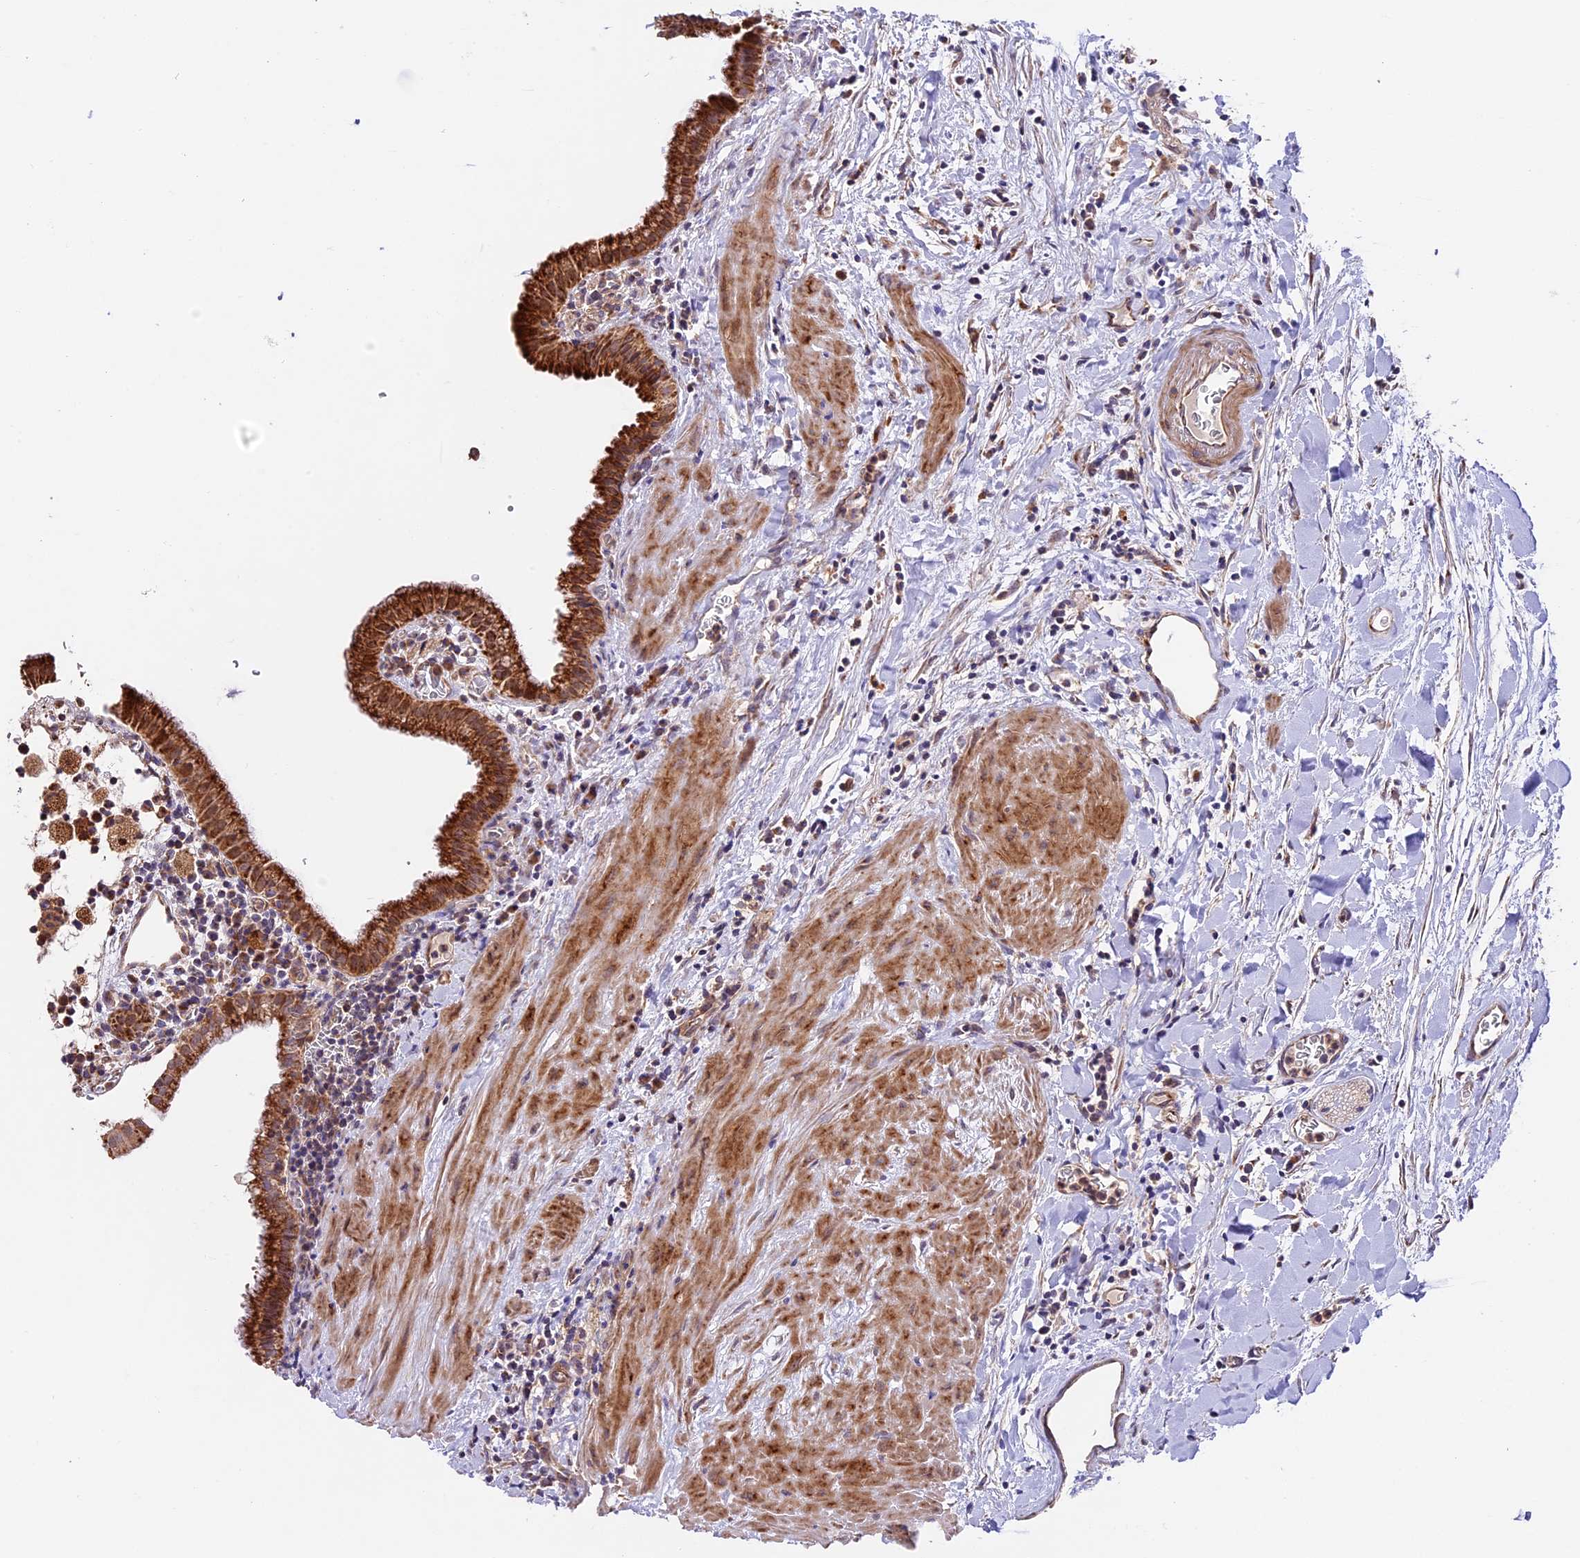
{"staining": {"intensity": "strong", "quantity": ">75%", "location": "cytoplasmic/membranous"}, "tissue": "gallbladder", "cell_type": "Glandular cells", "image_type": "normal", "snomed": [{"axis": "morphology", "description": "Normal tissue, NOS"}, {"axis": "topography", "description": "Gallbladder"}], "caption": "Immunohistochemistry staining of benign gallbladder, which reveals high levels of strong cytoplasmic/membranous positivity in approximately >75% of glandular cells indicating strong cytoplasmic/membranous protein expression. The staining was performed using DAB (3,3'-diaminobenzidine) (brown) for protein detection and nuclei were counterstained in hematoxylin (blue).", "gene": "NDUFA8", "patient": {"sex": "male", "age": 78}}